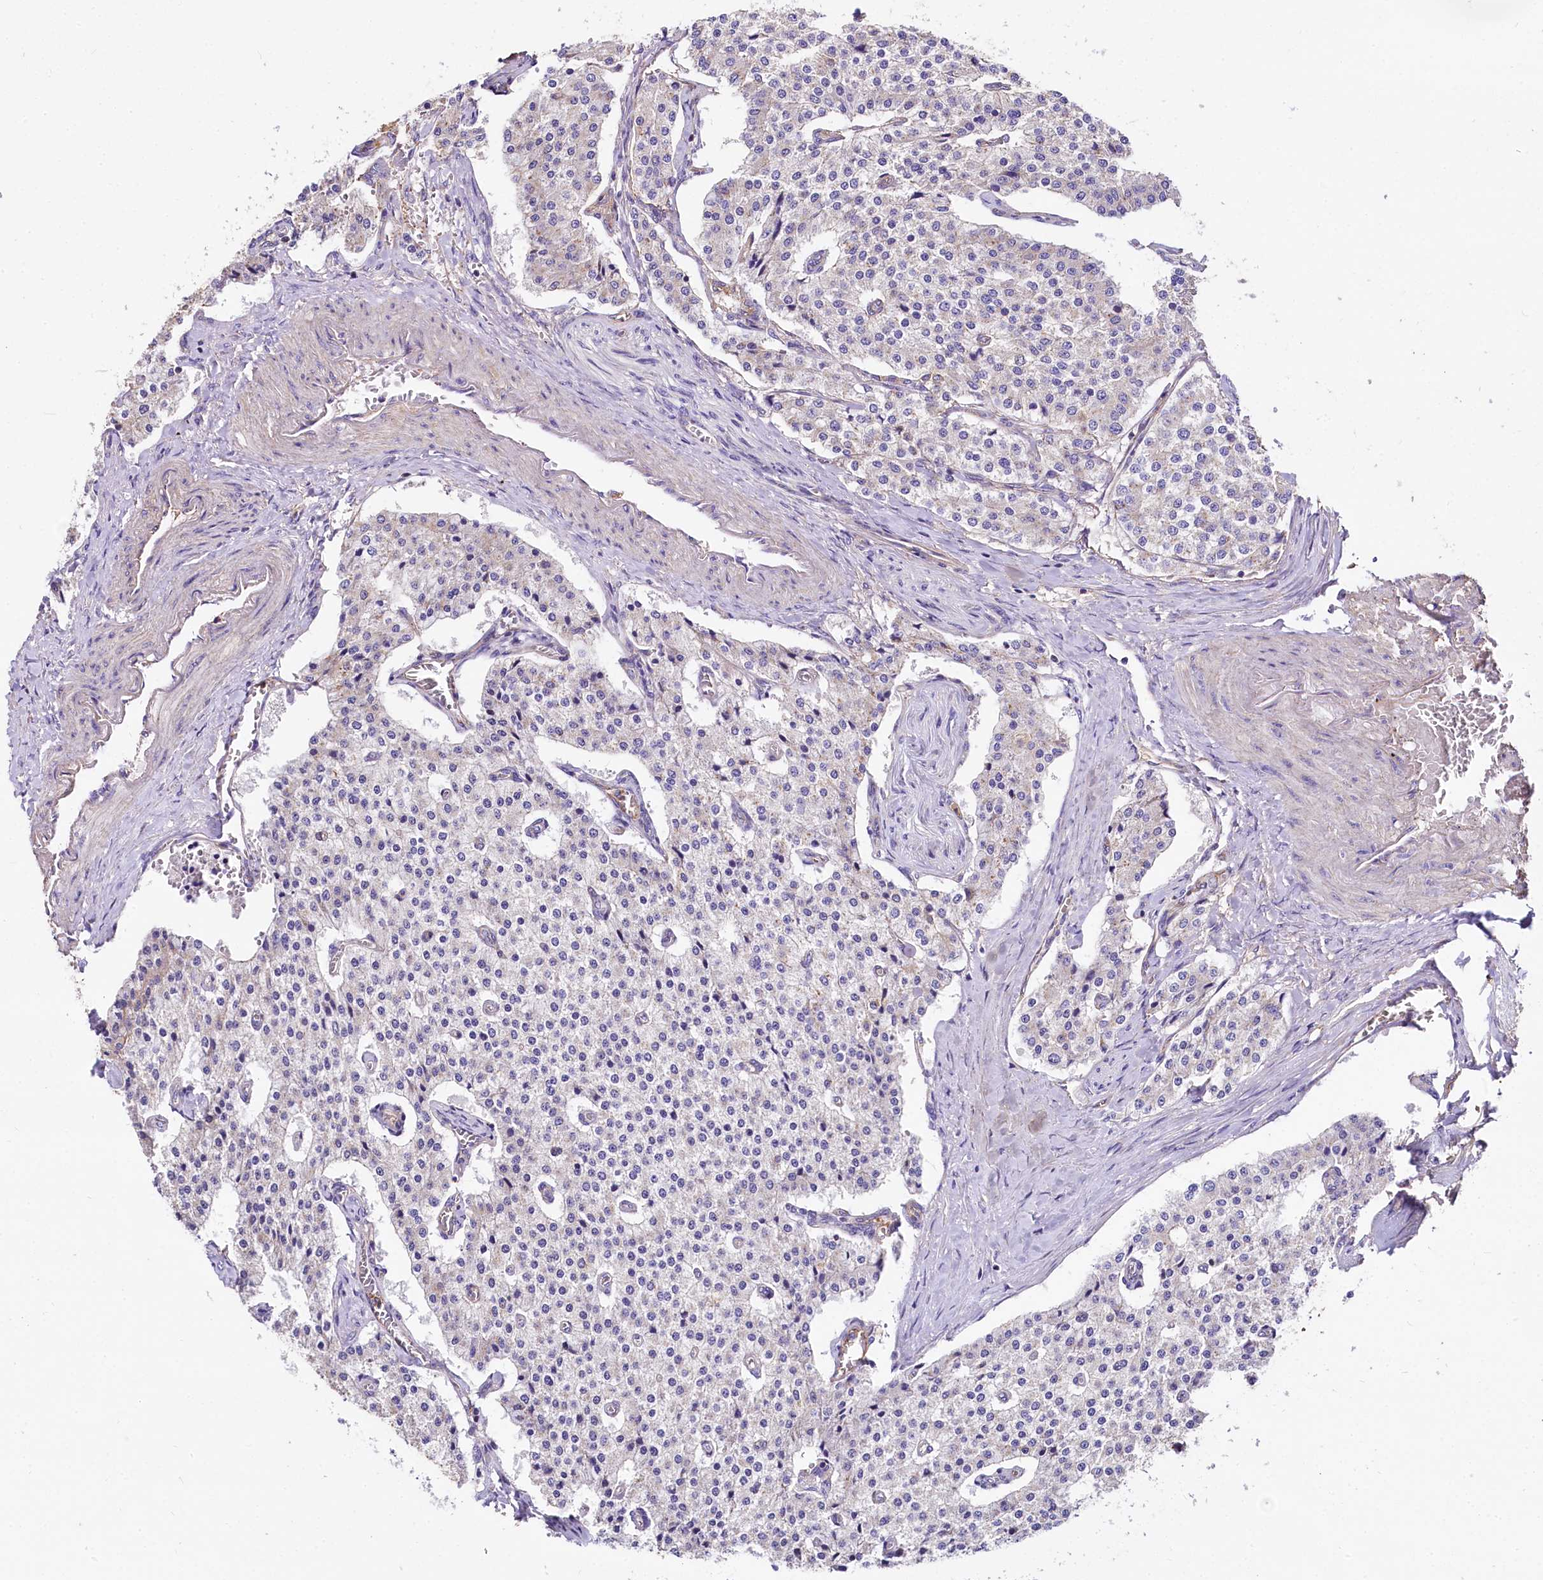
{"staining": {"intensity": "negative", "quantity": "none", "location": "none"}, "tissue": "carcinoid", "cell_type": "Tumor cells", "image_type": "cancer", "snomed": [{"axis": "morphology", "description": "Carcinoid, malignant, NOS"}, {"axis": "topography", "description": "Colon"}], "caption": "Tumor cells are negative for brown protein staining in carcinoid (malignant).", "gene": "FCHSD2", "patient": {"sex": "female", "age": 52}}